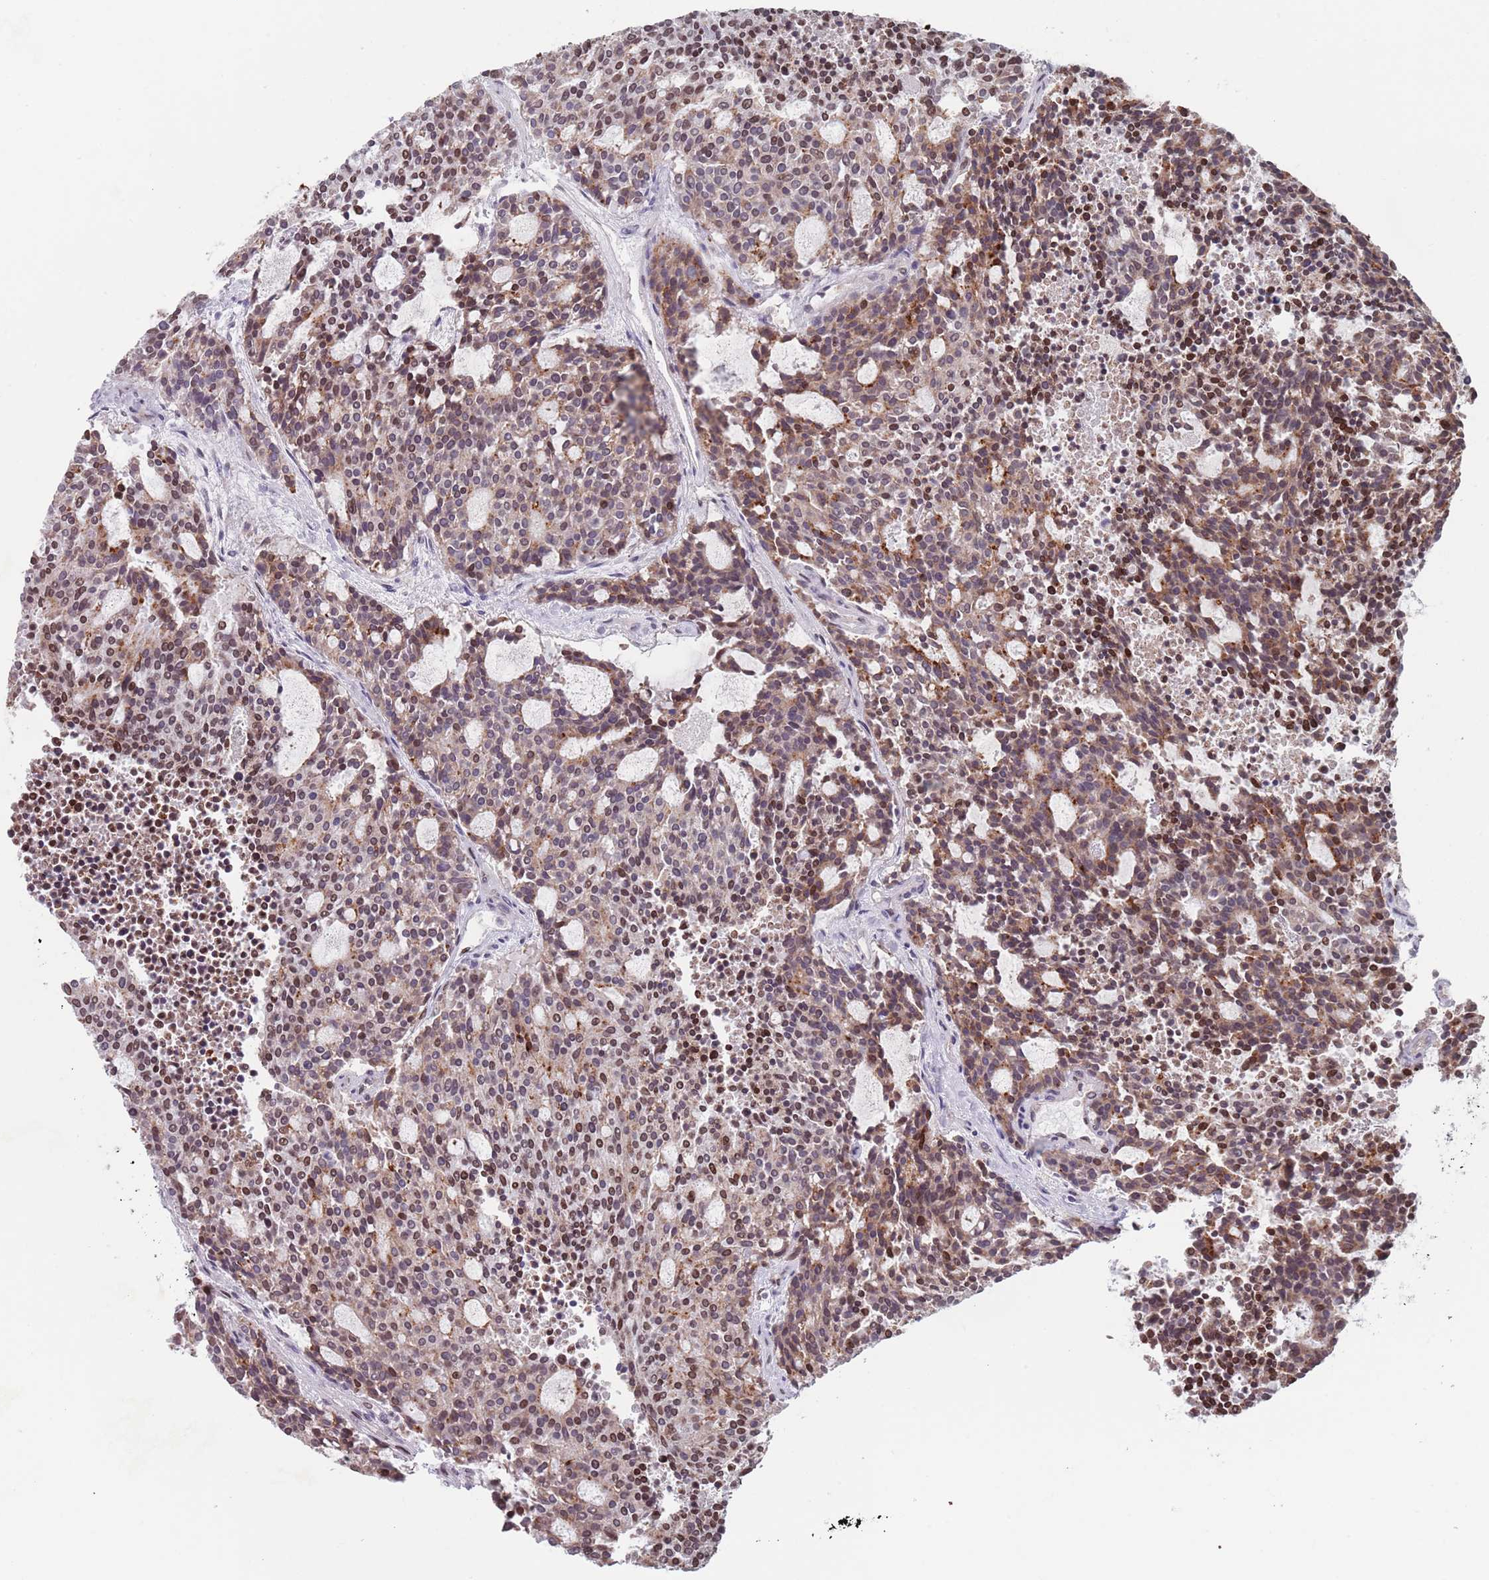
{"staining": {"intensity": "moderate", "quantity": ">75%", "location": "cytoplasmic/membranous,nuclear"}, "tissue": "carcinoid", "cell_type": "Tumor cells", "image_type": "cancer", "snomed": [{"axis": "morphology", "description": "Carcinoid, malignant, NOS"}, {"axis": "topography", "description": "Pancreas"}], "caption": "Immunohistochemistry (IHC) of human carcinoid (malignant) displays medium levels of moderate cytoplasmic/membranous and nuclear staining in approximately >75% of tumor cells.", "gene": "MFSD12", "patient": {"sex": "female", "age": 54}}